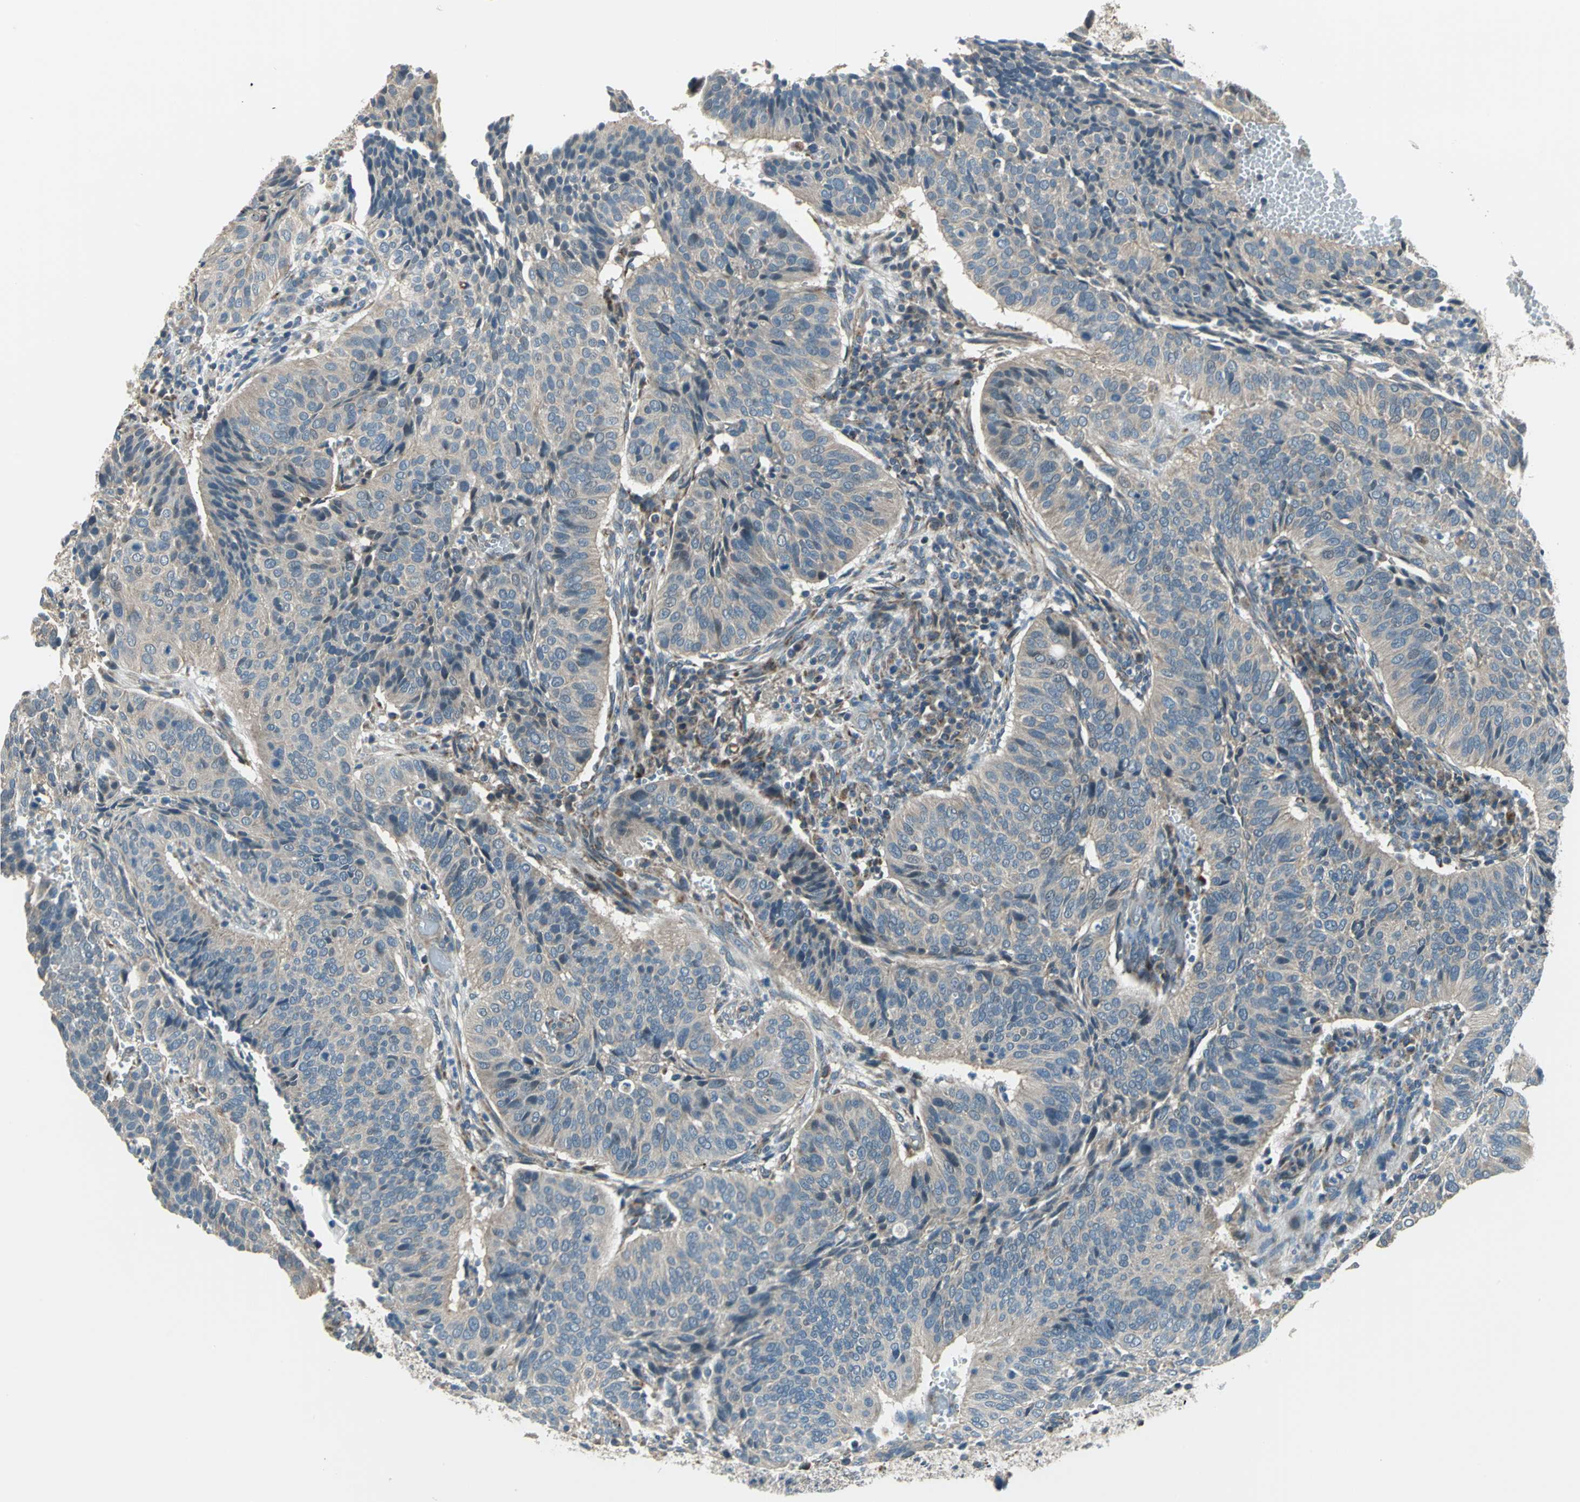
{"staining": {"intensity": "weak", "quantity": ">75%", "location": "cytoplasmic/membranous"}, "tissue": "cervical cancer", "cell_type": "Tumor cells", "image_type": "cancer", "snomed": [{"axis": "morphology", "description": "Squamous cell carcinoma, NOS"}, {"axis": "topography", "description": "Cervix"}], "caption": "The histopathology image reveals a brown stain indicating the presence of a protein in the cytoplasmic/membranous of tumor cells in squamous cell carcinoma (cervical).", "gene": "TRAK1", "patient": {"sex": "female", "age": 39}}